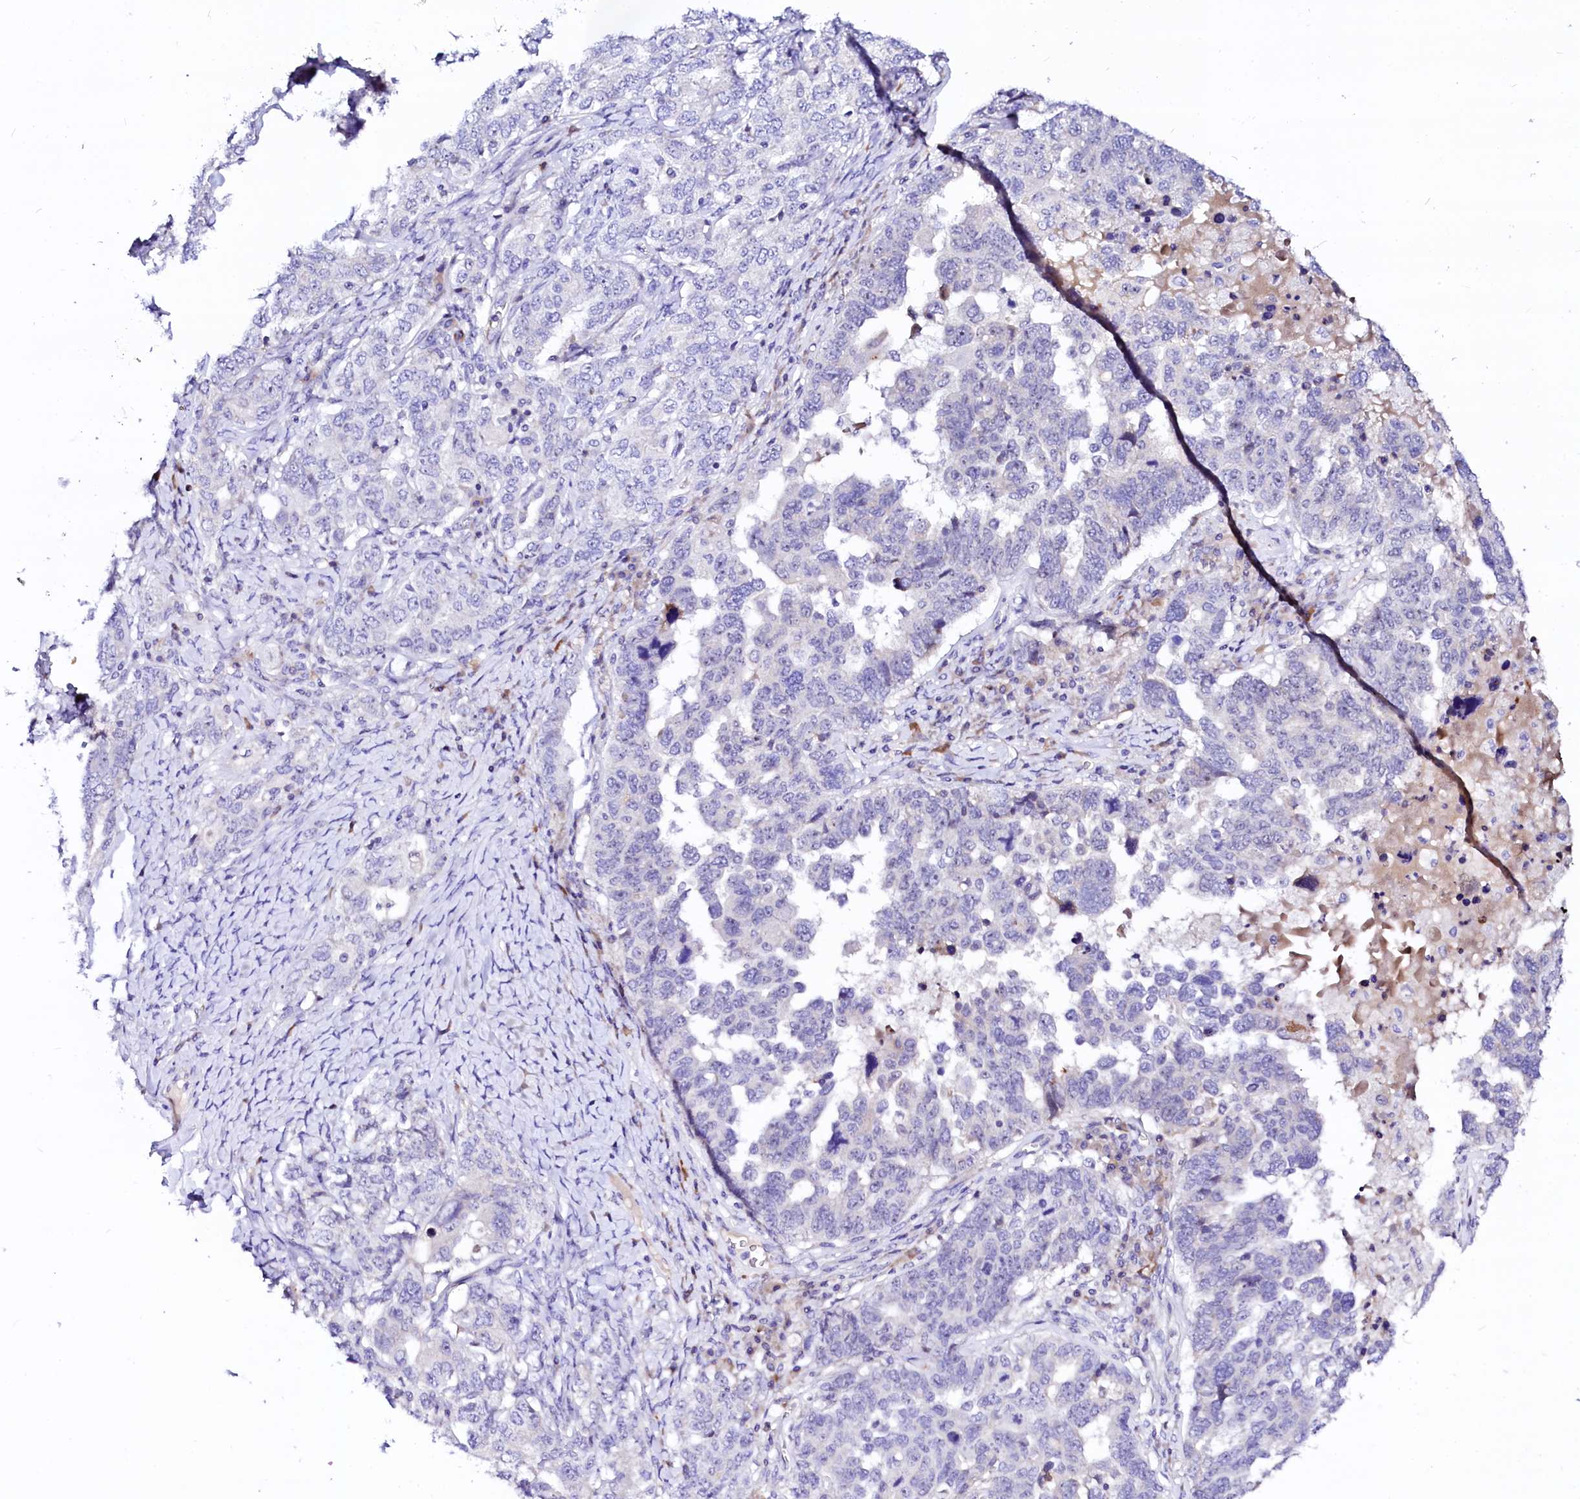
{"staining": {"intensity": "negative", "quantity": "none", "location": "none"}, "tissue": "ovarian cancer", "cell_type": "Tumor cells", "image_type": "cancer", "snomed": [{"axis": "morphology", "description": "Carcinoma, endometroid"}, {"axis": "topography", "description": "Ovary"}], "caption": "Tumor cells are negative for brown protein staining in ovarian cancer. Nuclei are stained in blue.", "gene": "BTBD16", "patient": {"sex": "female", "age": 62}}